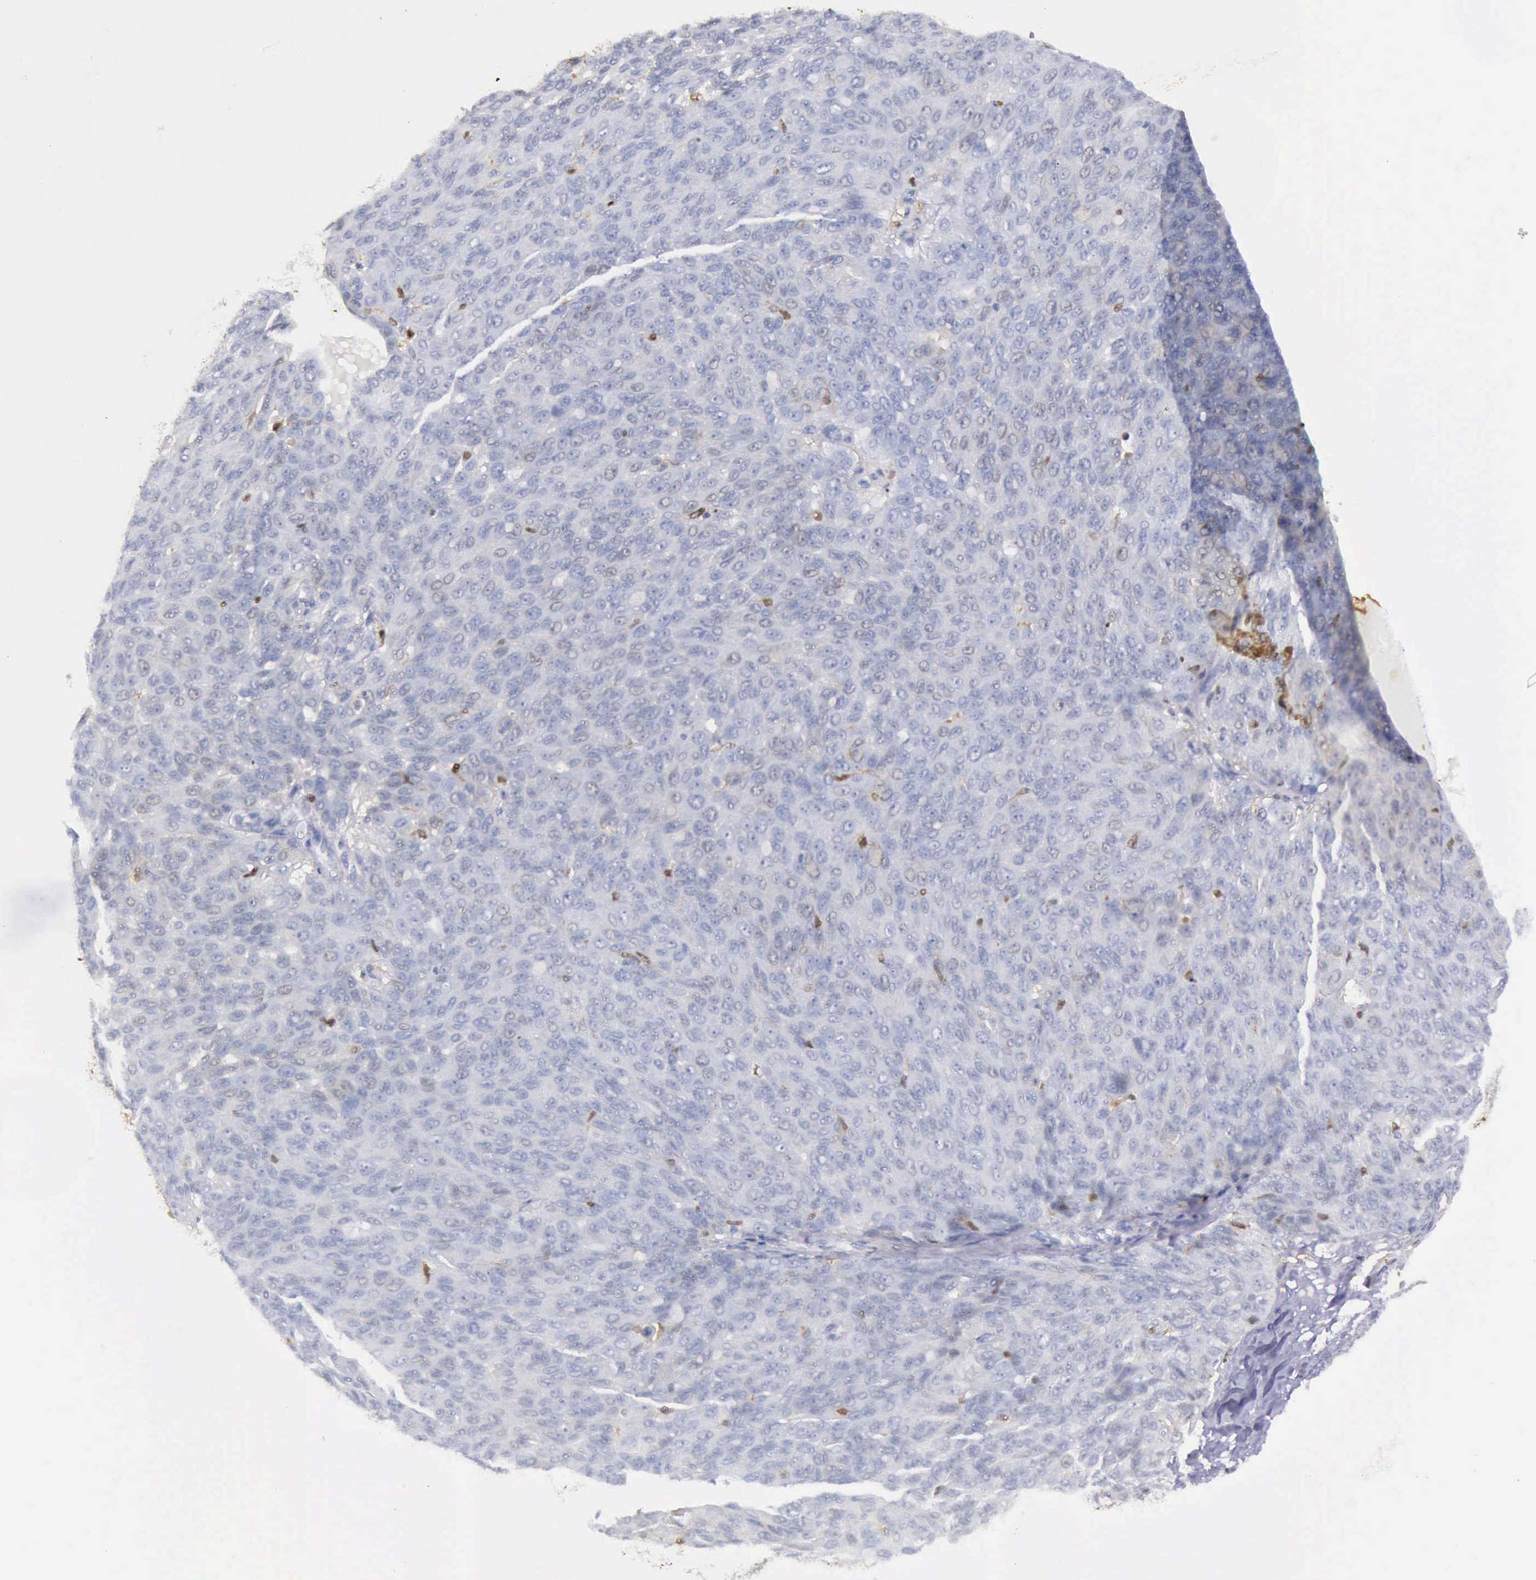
{"staining": {"intensity": "negative", "quantity": "none", "location": "none"}, "tissue": "ovarian cancer", "cell_type": "Tumor cells", "image_type": "cancer", "snomed": [{"axis": "morphology", "description": "Carcinoma, endometroid"}, {"axis": "topography", "description": "Ovary"}], "caption": "This is an IHC image of ovarian cancer. There is no expression in tumor cells.", "gene": "TYMP", "patient": {"sex": "female", "age": 60}}